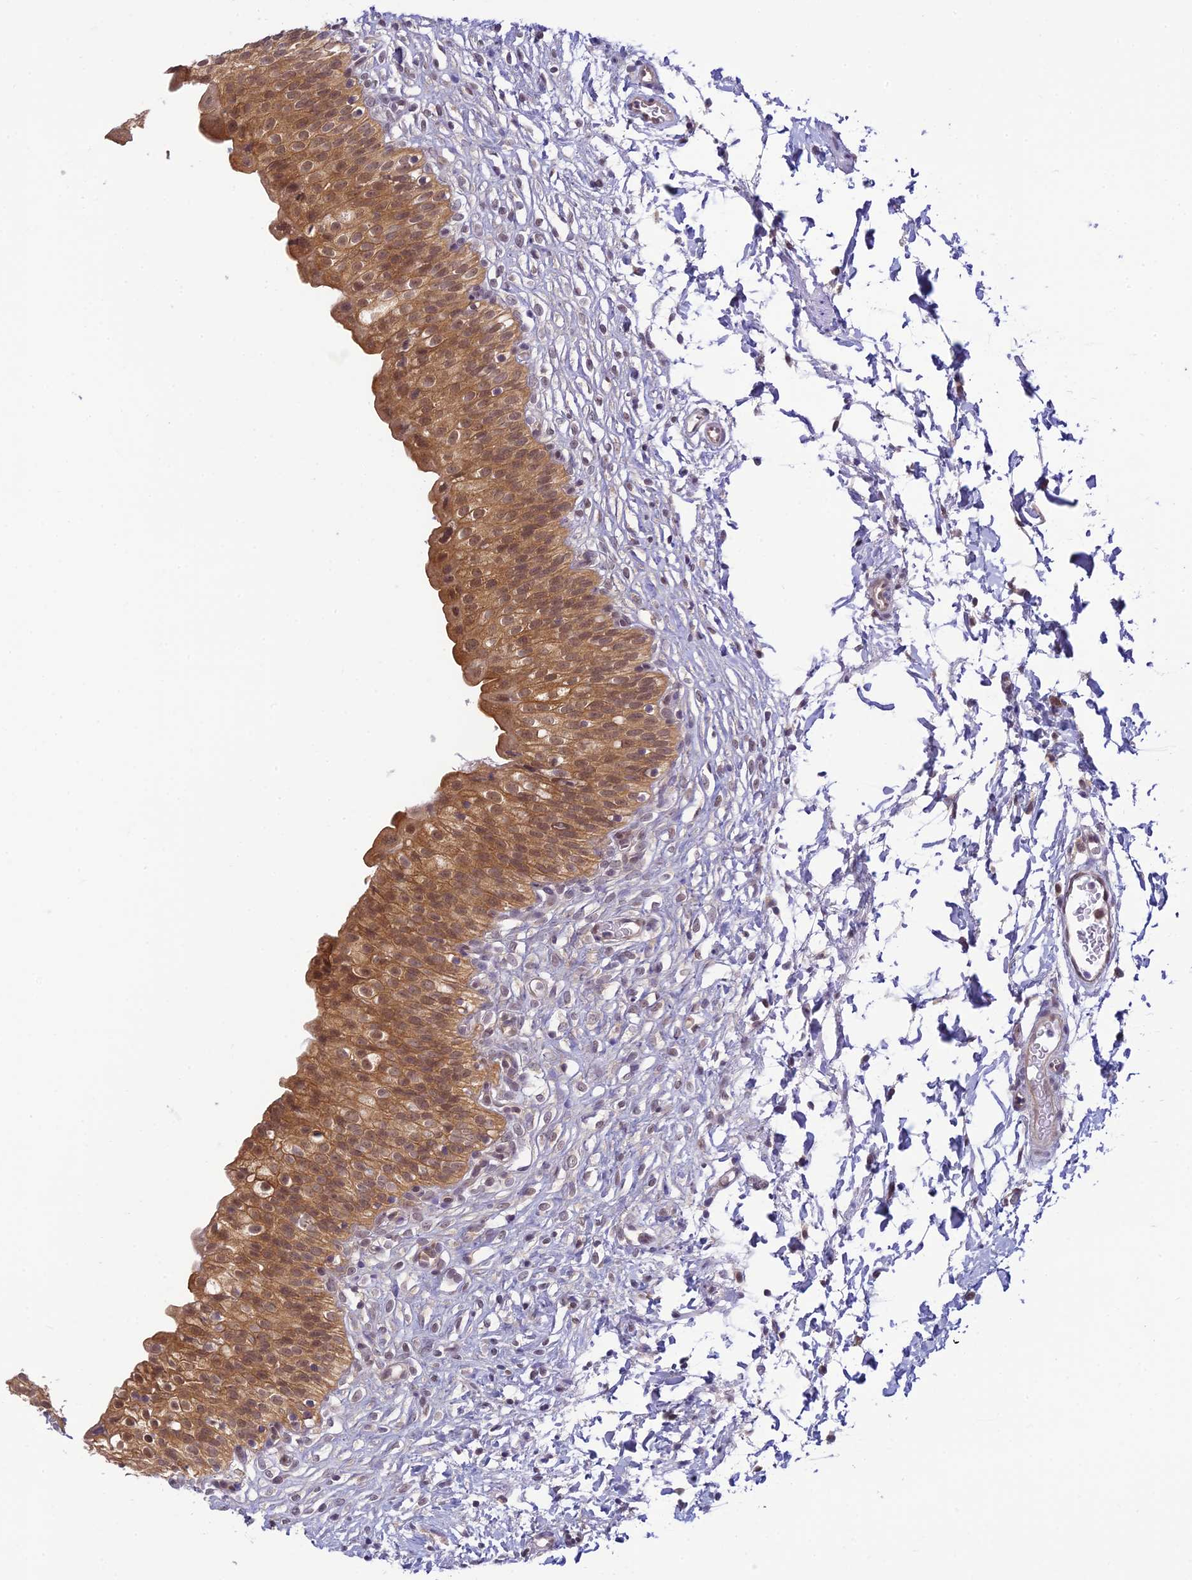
{"staining": {"intensity": "moderate", "quantity": ">75%", "location": "cytoplasmic/membranous,nuclear"}, "tissue": "urinary bladder", "cell_type": "Urothelial cells", "image_type": "normal", "snomed": [{"axis": "morphology", "description": "Normal tissue, NOS"}, {"axis": "topography", "description": "Urinary bladder"}], "caption": "High-power microscopy captured an immunohistochemistry micrograph of normal urinary bladder, revealing moderate cytoplasmic/membranous,nuclear expression in about >75% of urothelial cells.", "gene": "SKIC8", "patient": {"sex": "male", "age": 55}}